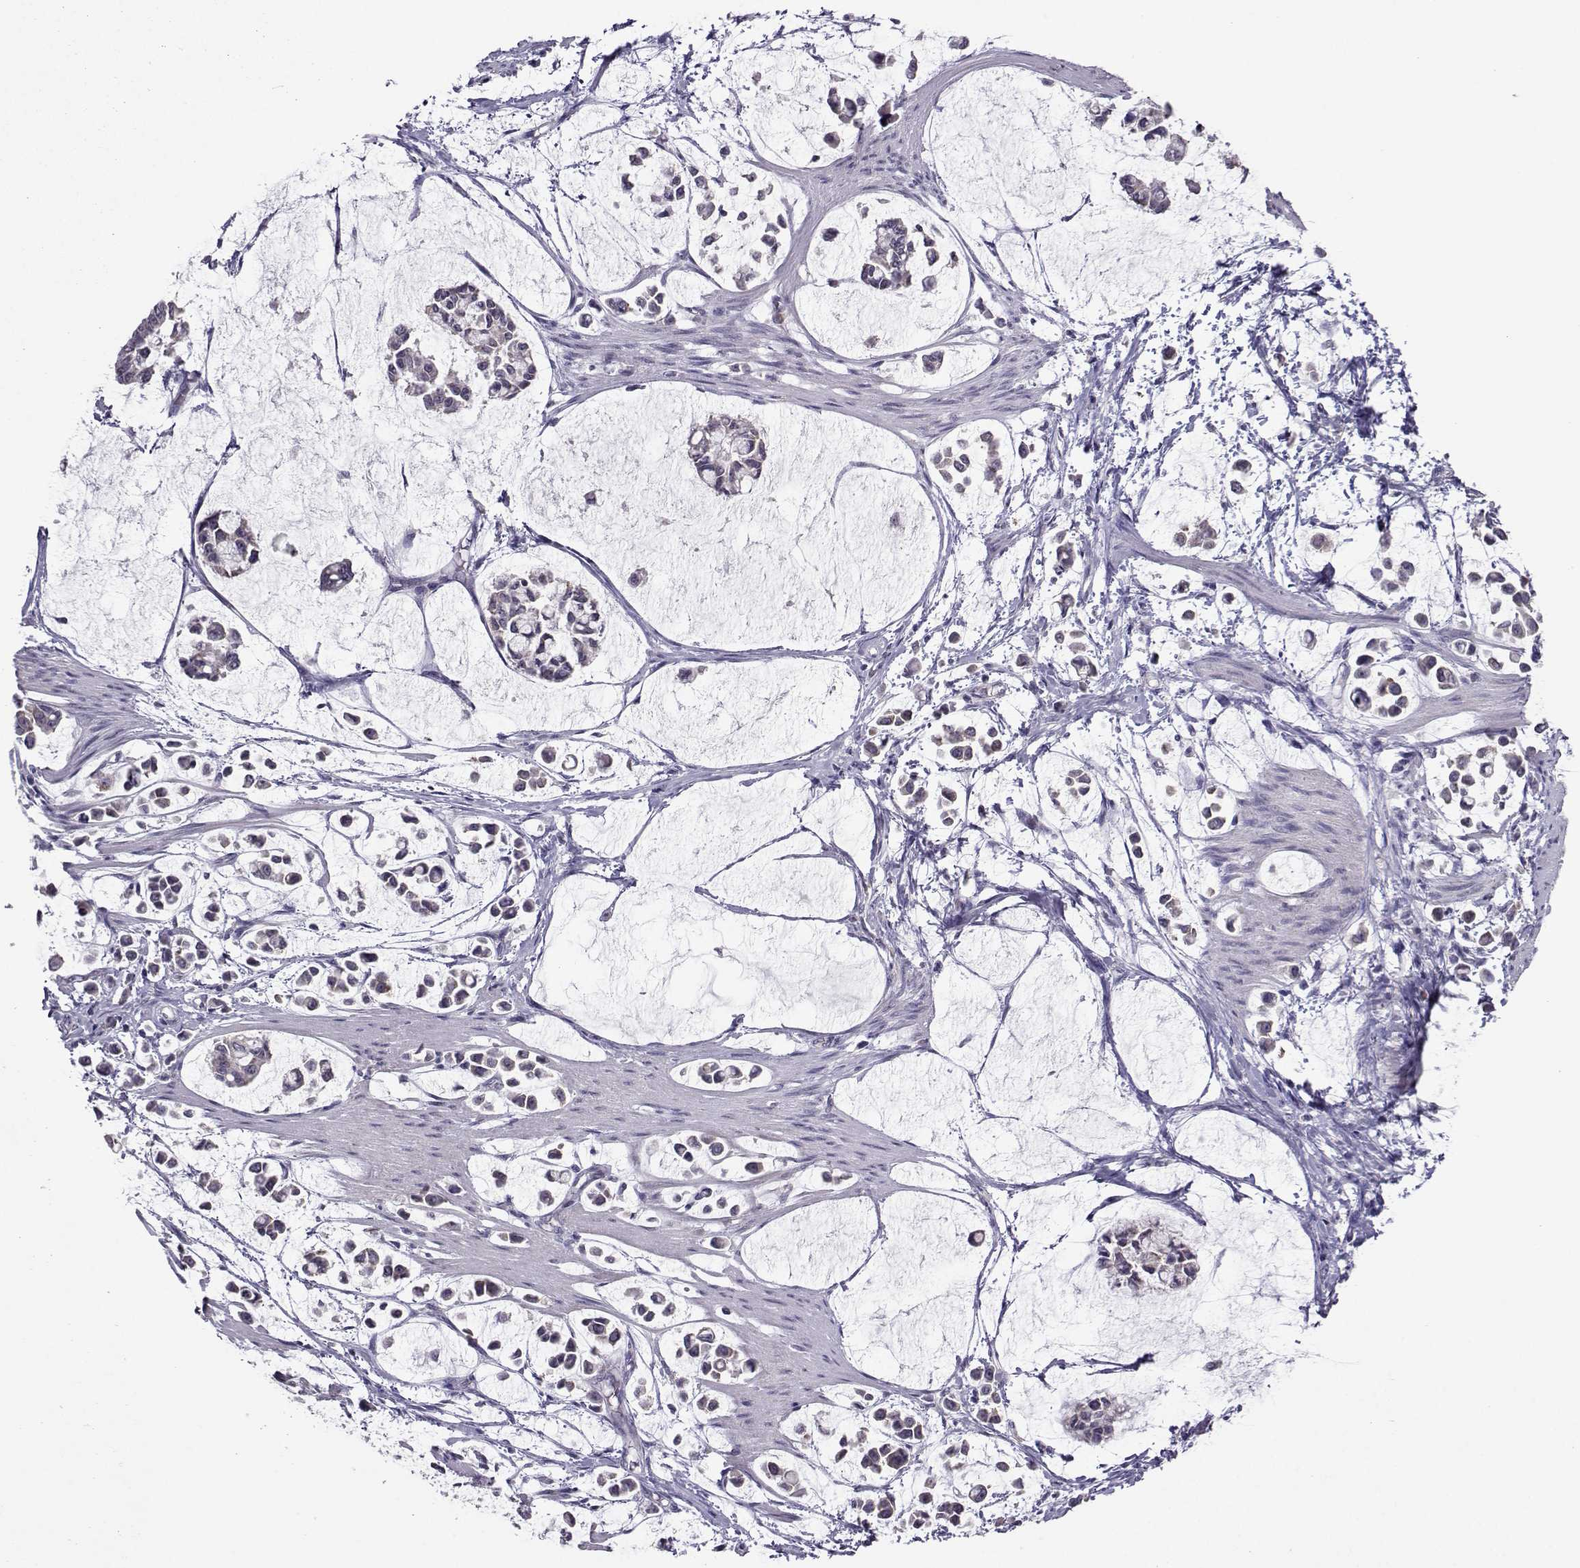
{"staining": {"intensity": "weak", "quantity": "25%-75%", "location": "cytoplasmic/membranous"}, "tissue": "stomach cancer", "cell_type": "Tumor cells", "image_type": "cancer", "snomed": [{"axis": "morphology", "description": "Adenocarcinoma, NOS"}, {"axis": "topography", "description": "Stomach"}], "caption": "This micrograph shows stomach cancer stained with immunohistochemistry (IHC) to label a protein in brown. The cytoplasmic/membranous of tumor cells show weak positivity for the protein. Nuclei are counter-stained blue.", "gene": "DDX20", "patient": {"sex": "male", "age": 82}}